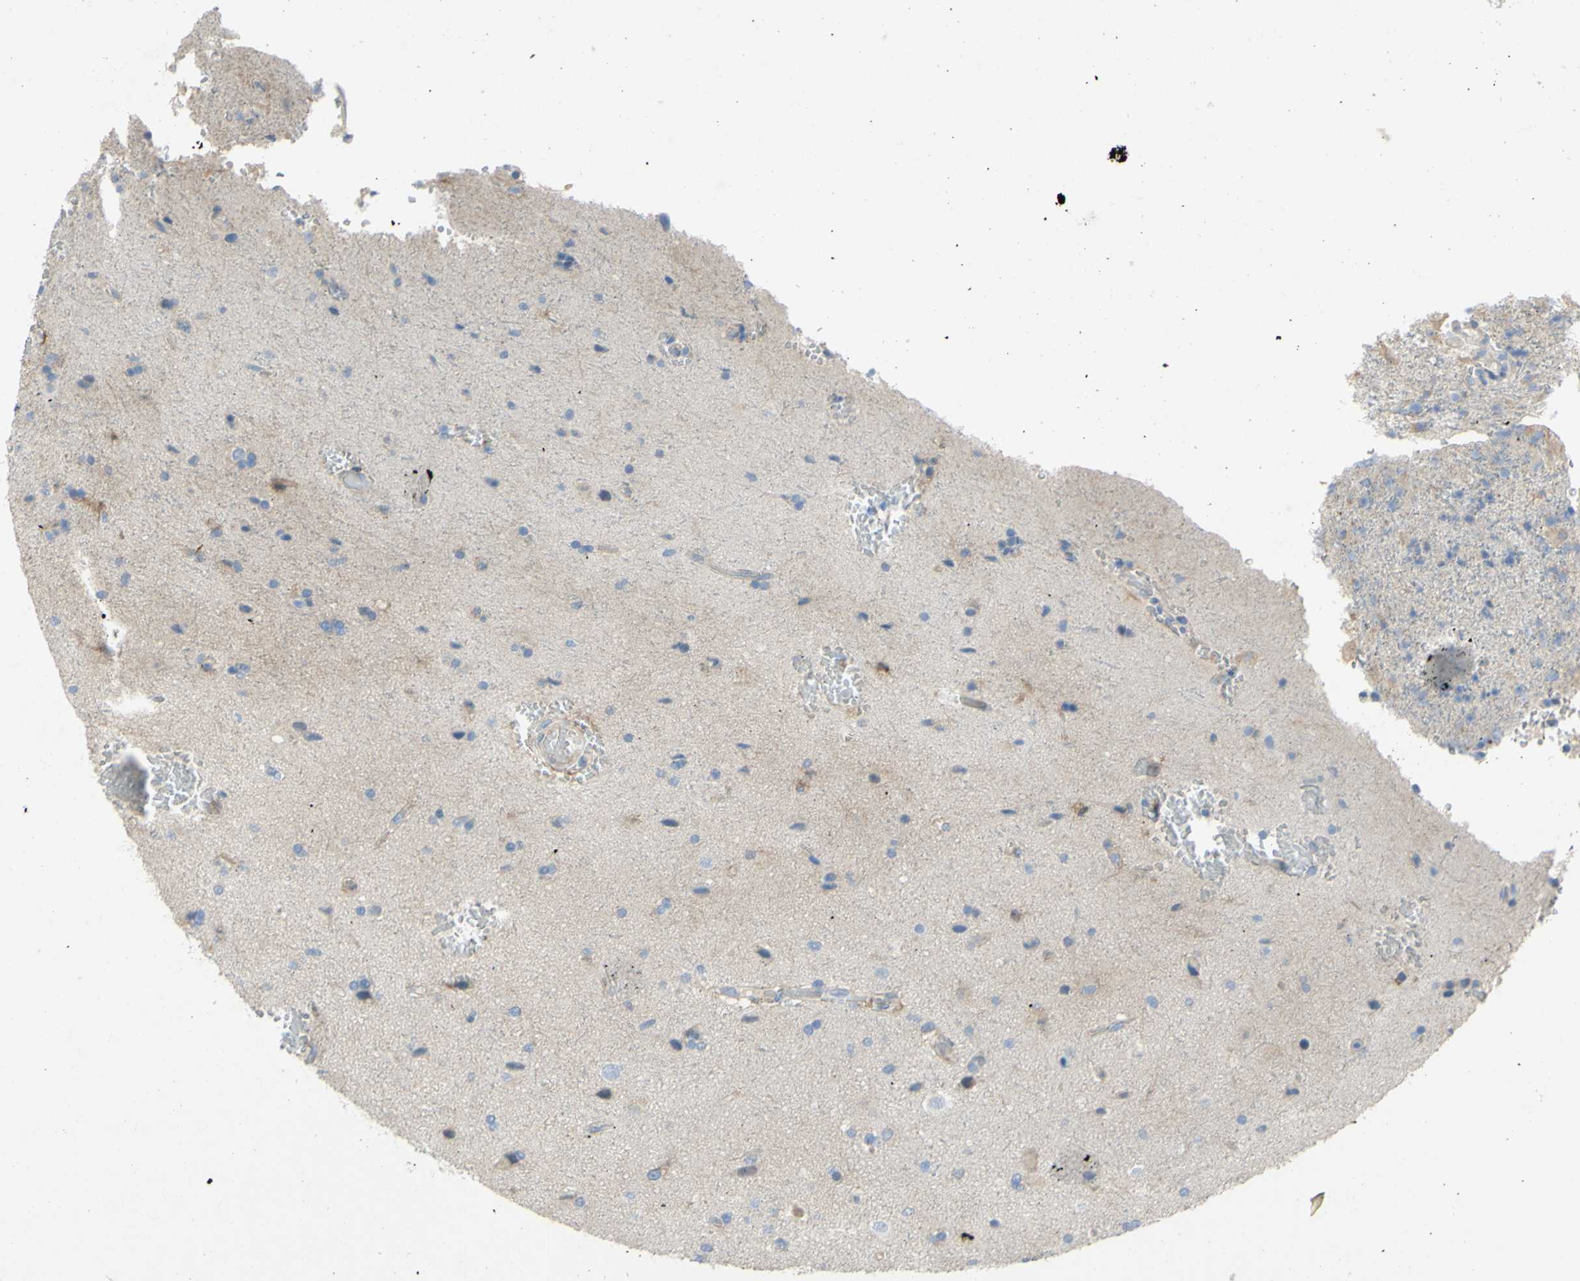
{"staining": {"intensity": "negative", "quantity": "none", "location": "none"}, "tissue": "glioma", "cell_type": "Tumor cells", "image_type": "cancer", "snomed": [{"axis": "morphology", "description": "Glioma, malignant, High grade"}, {"axis": "topography", "description": "Brain"}], "caption": "This is an immunohistochemistry micrograph of malignant glioma (high-grade). There is no positivity in tumor cells.", "gene": "MUC1", "patient": {"sex": "male", "age": 71}}